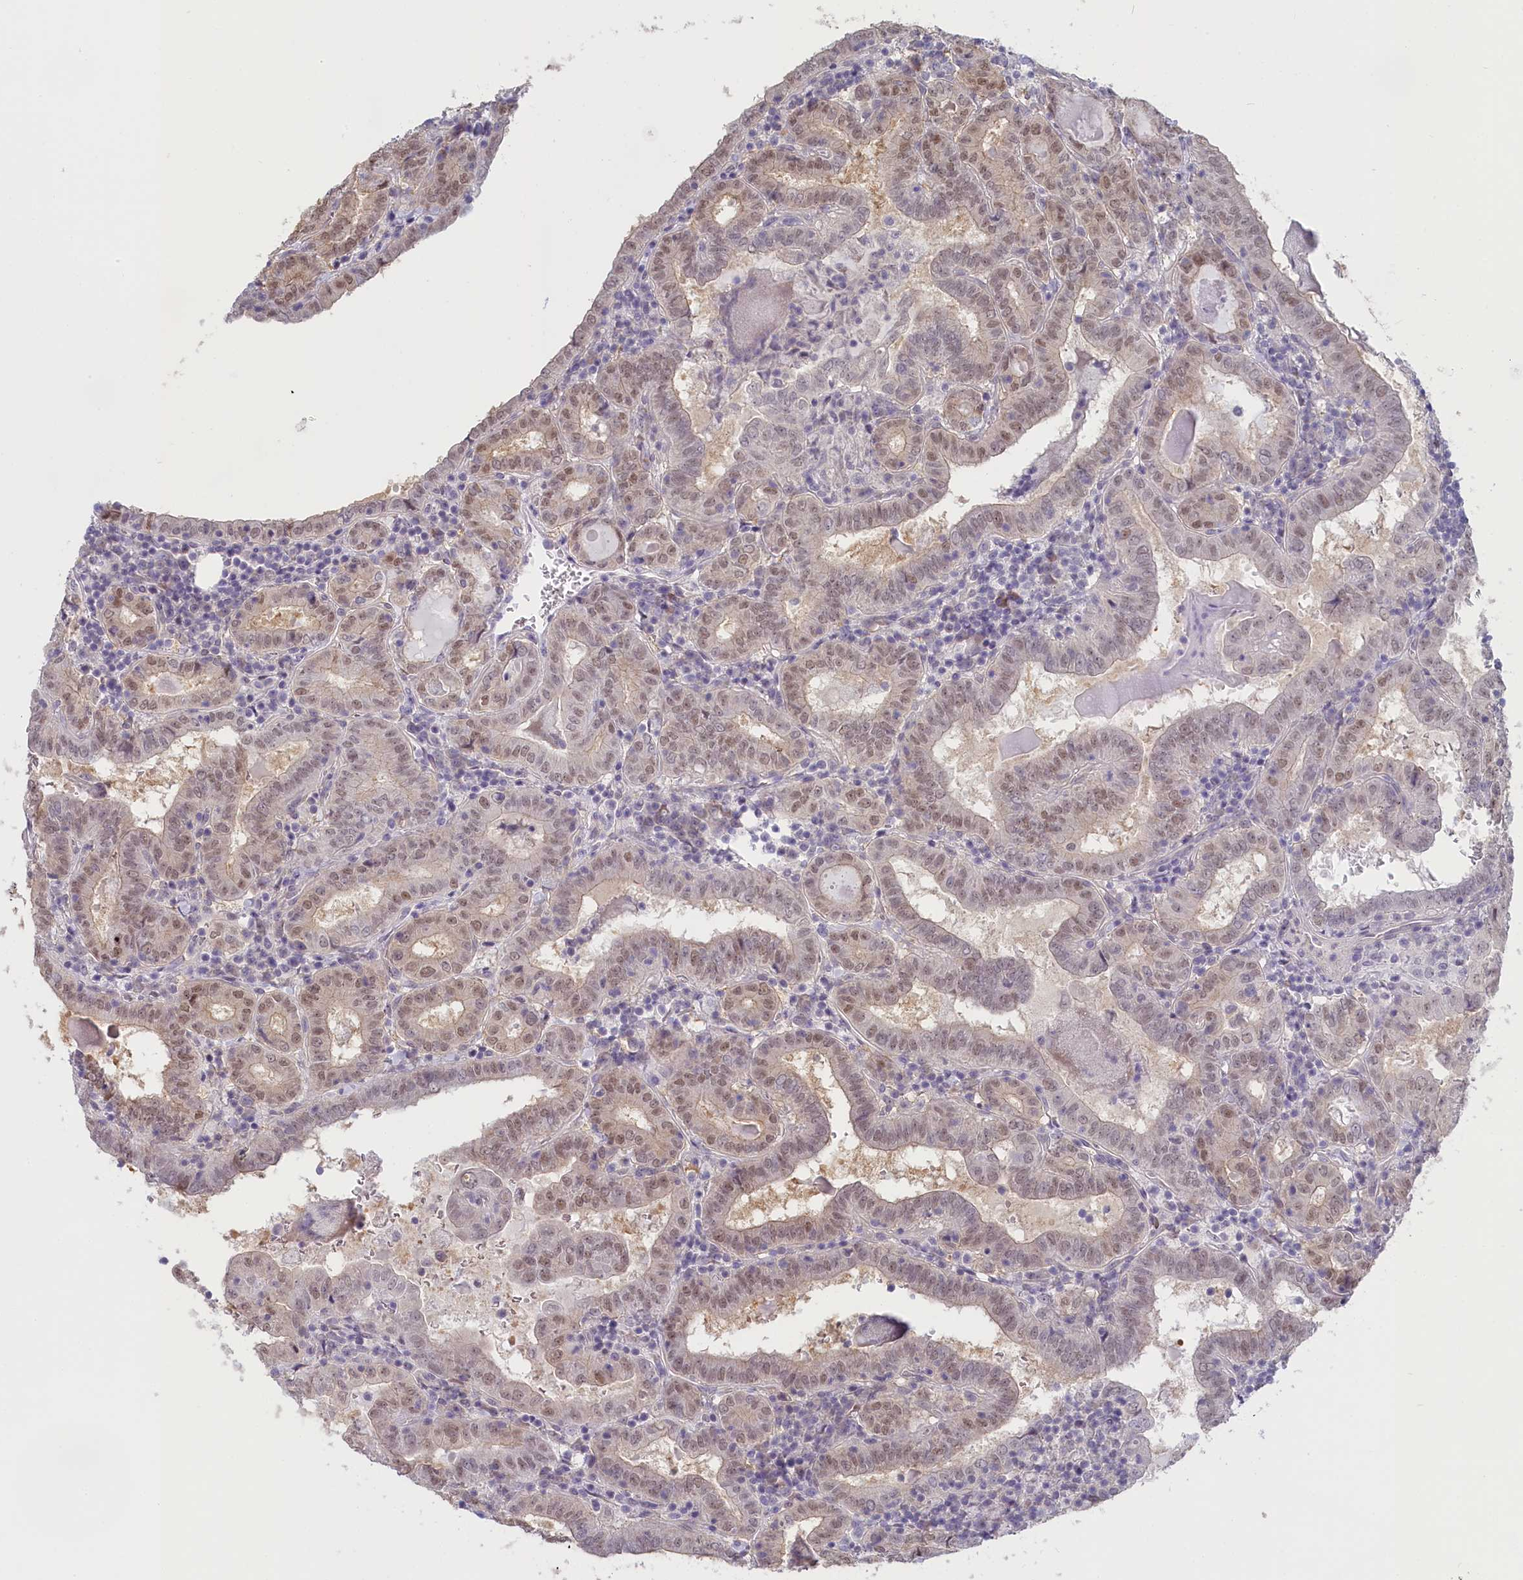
{"staining": {"intensity": "moderate", "quantity": "25%-75%", "location": "nuclear"}, "tissue": "thyroid cancer", "cell_type": "Tumor cells", "image_type": "cancer", "snomed": [{"axis": "morphology", "description": "Papillary adenocarcinoma, NOS"}, {"axis": "topography", "description": "Thyroid gland"}], "caption": "IHC staining of thyroid cancer (papillary adenocarcinoma), which demonstrates medium levels of moderate nuclear expression in about 25%-75% of tumor cells indicating moderate nuclear protein positivity. The staining was performed using DAB (brown) for protein detection and nuclei were counterstained in hematoxylin (blue).", "gene": "C19orf44", "patient": {"sex": "female", "age": 72}}